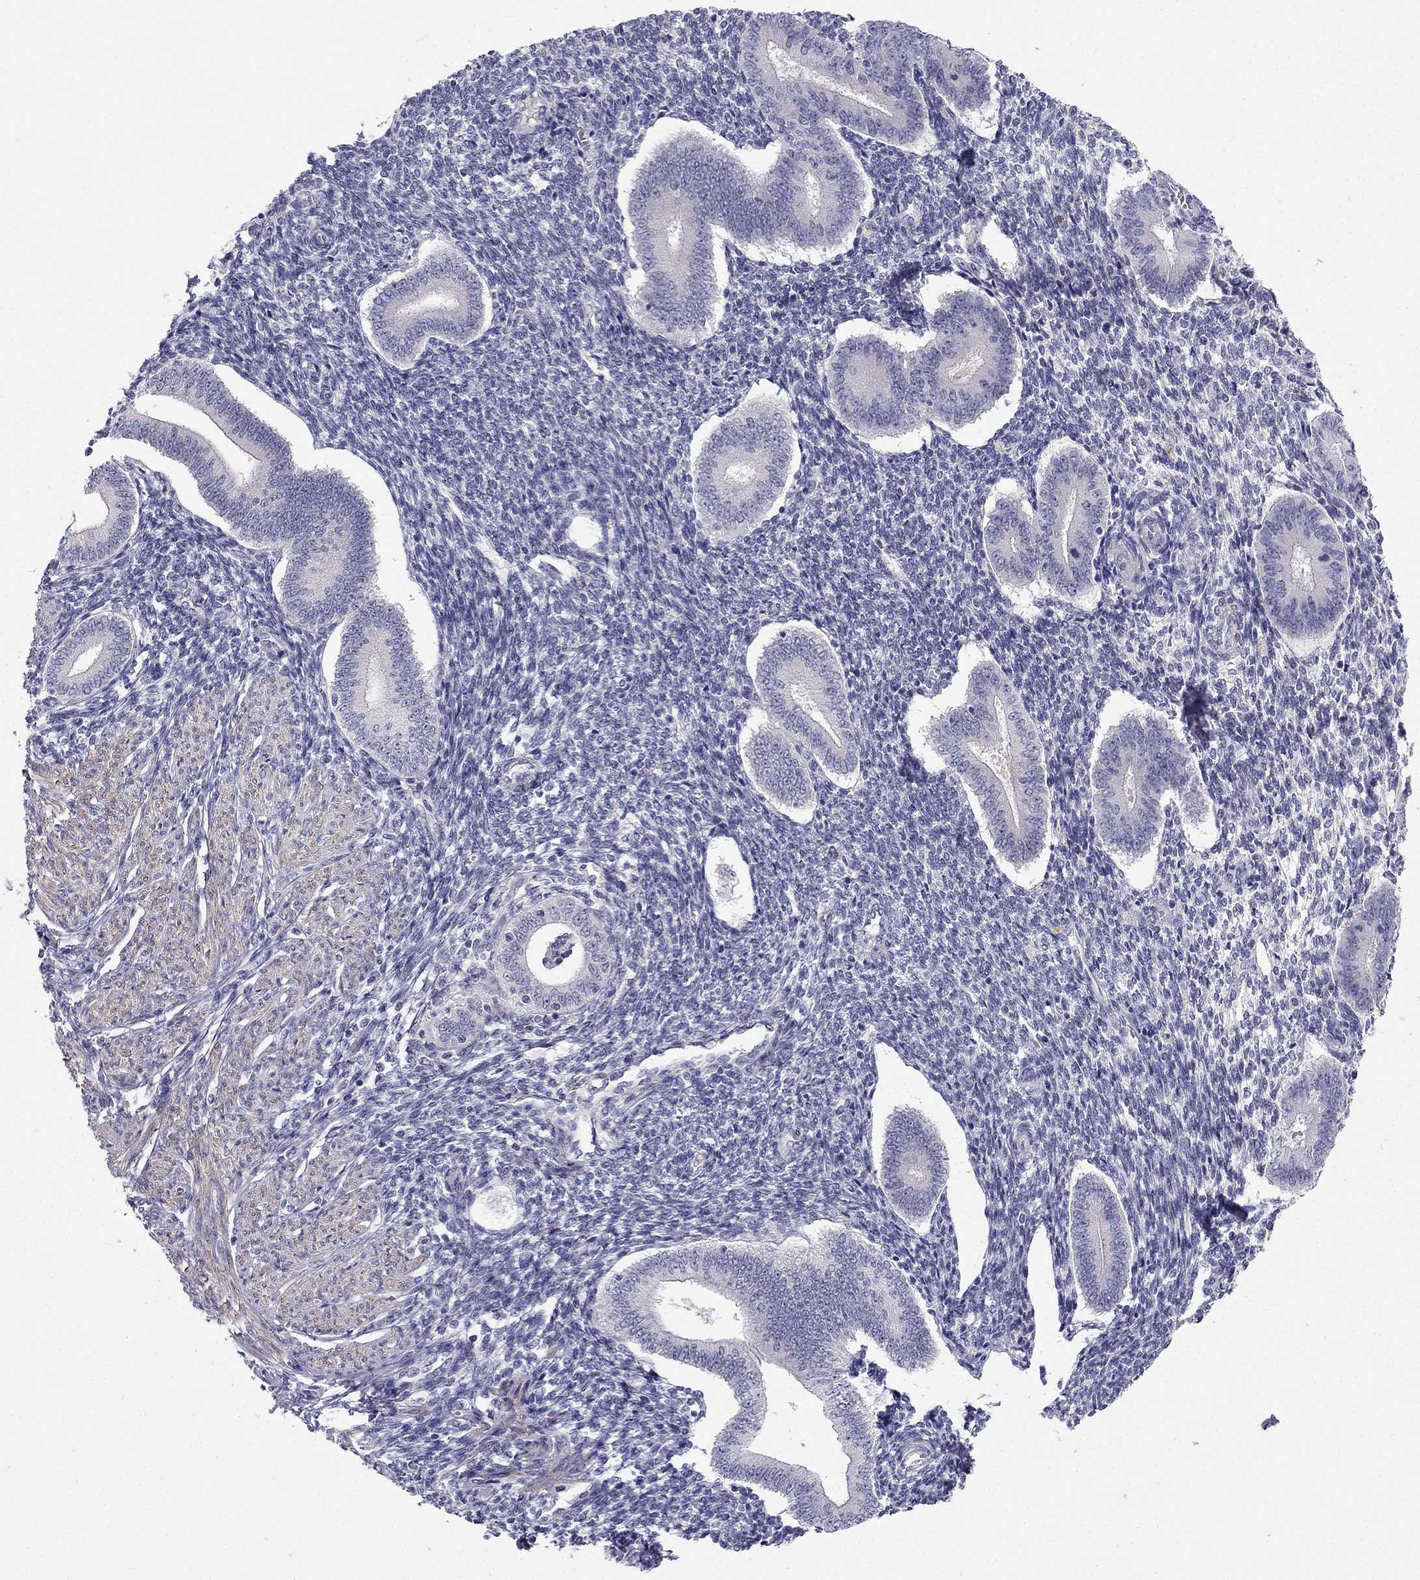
{"staining": {"intensity": "negative", "quantity": "none", "location": "none"}, "tissue": "endometrium", "cell_type": "Cells in endometrial stroma", "image_type": "normal", "snomed": [{"axis": "morphology", "description": "Normal tissue, NOS"}, {"axis": "topography", "description": "Endometrium"}], "caption": "The image displays no significant expression in cells in endometrial stroma of endometrium. (Brightfield microscopy of DAB (3,3'-diaminobenzidine) immunohistochemistry at high magnification).", "gene": "C16orf89", "patient": {"sex": "female", "age": 40}}